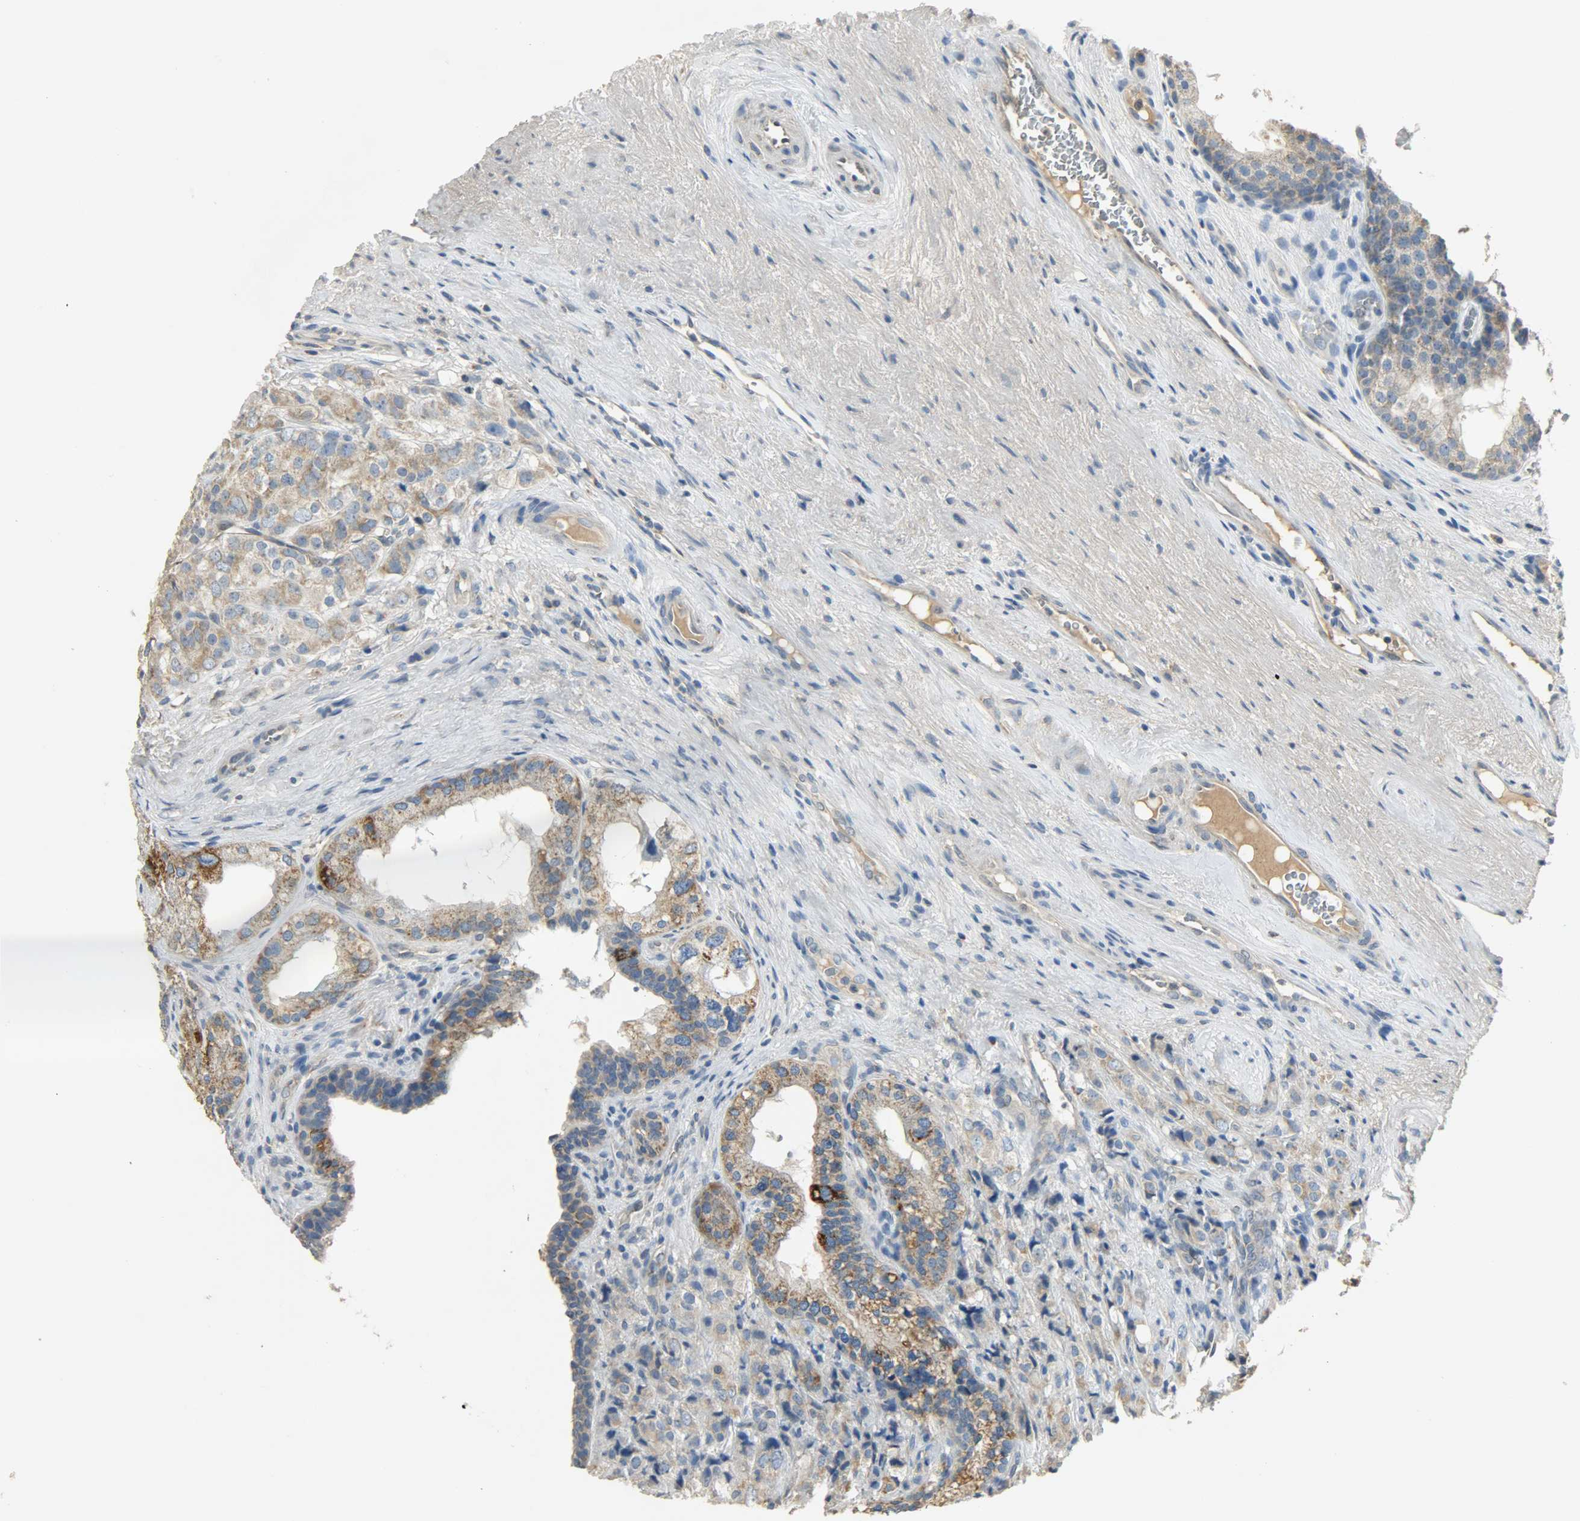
{"staining": {"intensity": "moderate", "quantity": ">75%", "location": "cytoplasmic/membranous"}, "tissue": "prostate cancer", "cell_type": "Tumor cells", "image_type": "cancer", "snomed": [{"axis": "morphology", "description": "Adenocarcinoma, High grade"}, {"axis": "topography", "description": "Prostate"}], "caption": "Human prostate cancer (adenocarcinoma (high-grade)) stained with a protein marker exhibits moderate staining in tumor cells.", "gene": "NNT", "patient": {"sex": "male", "age": 68}}